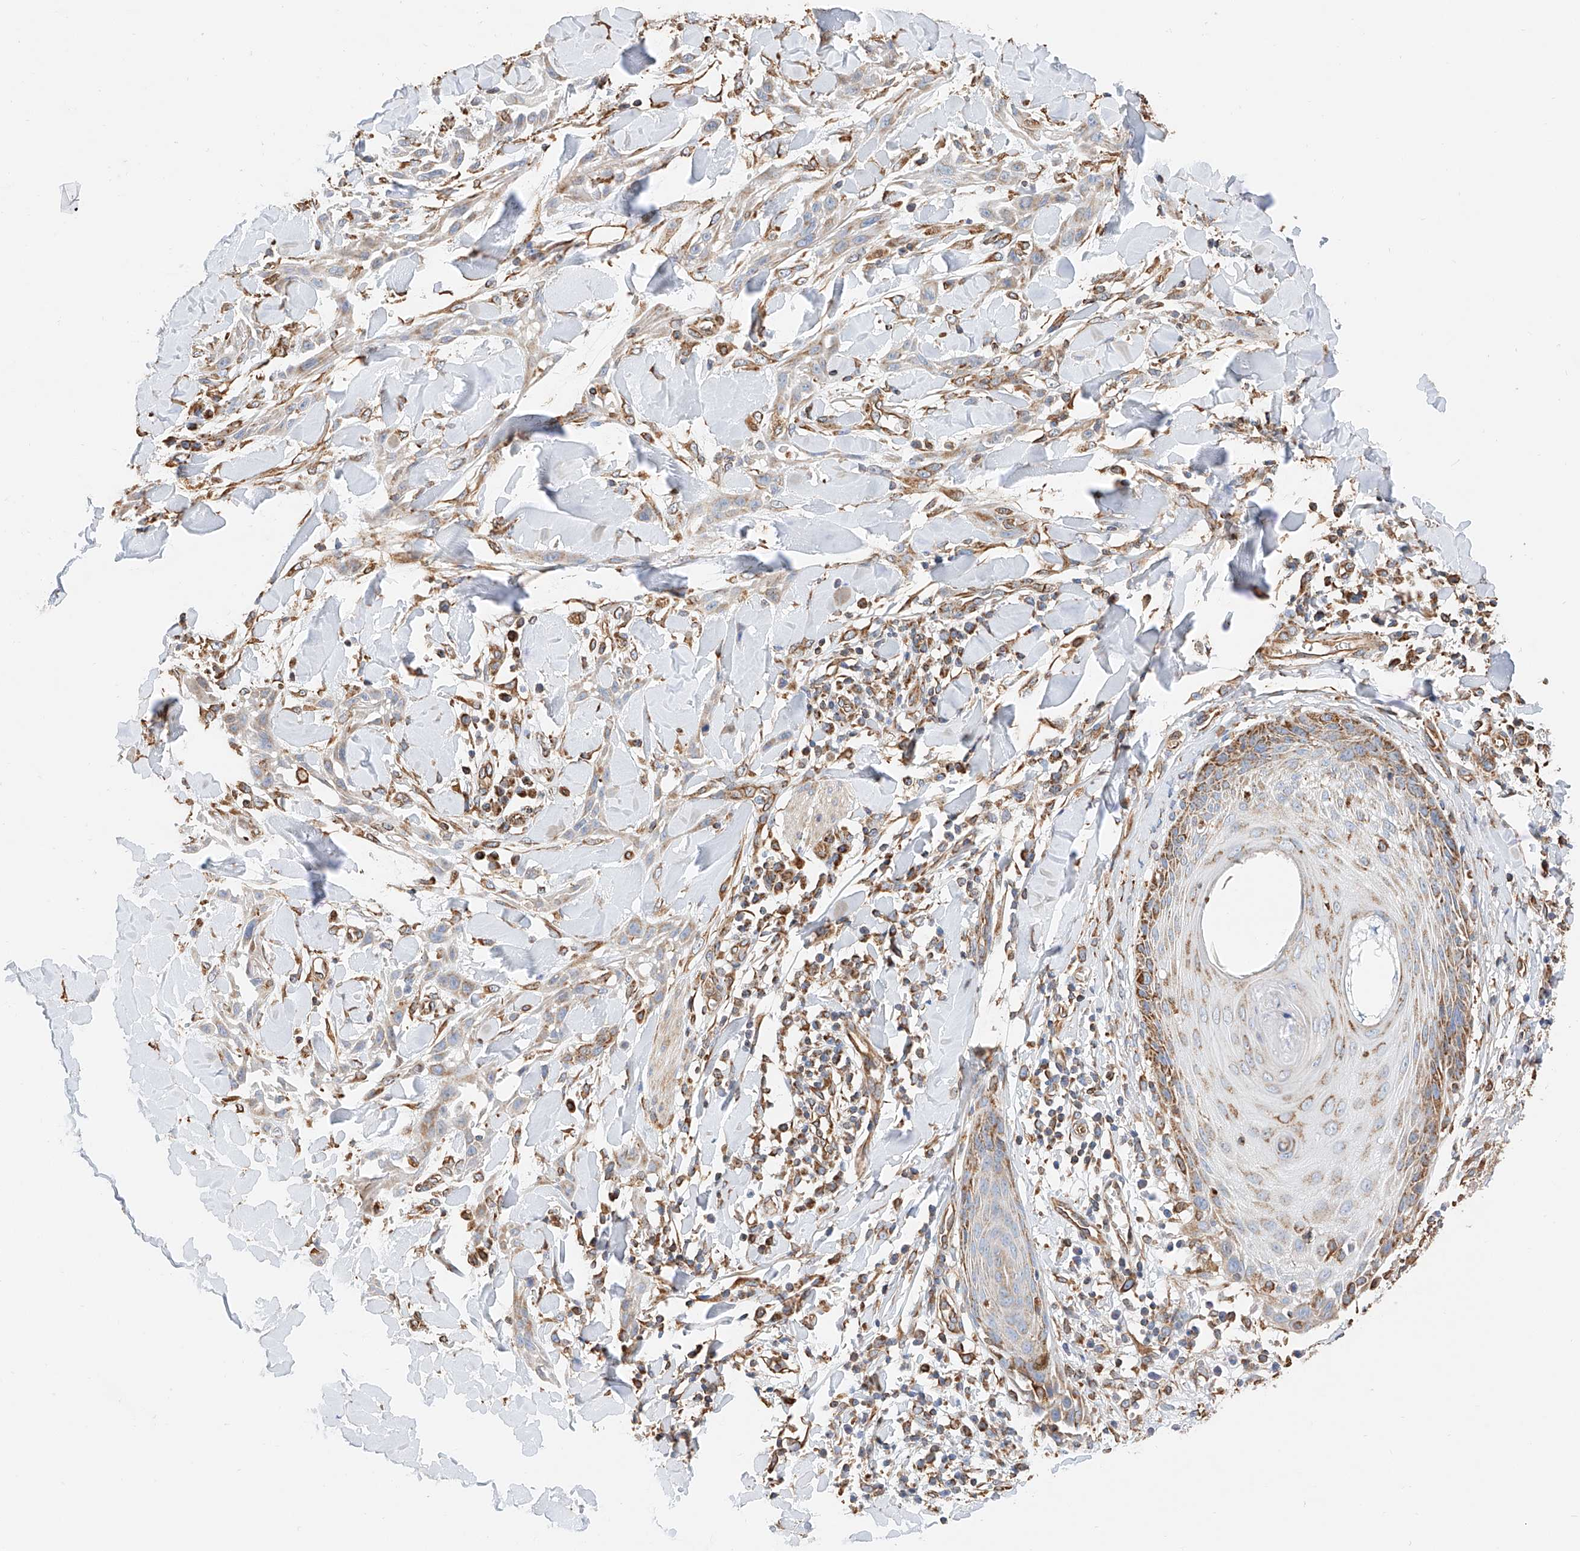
{"staining": {"intensity": "negative", "quantity": "none", "location": "none"}, "tissue": "skin cancer", "cell_type": "Tumor cells", "image_type": "cancer", "snomed": [{"axis": "morphology", "description": "Squamous cell carcinoma, NOS"}, {"axis": "topography", "description": "Skin"}], "caption": "Tumor cells show no significant protein positivity in skin cancer (squamous cell carcinoma).", "gene": "NDUFV3", "patient": {"sex": "male", "age": 24}}